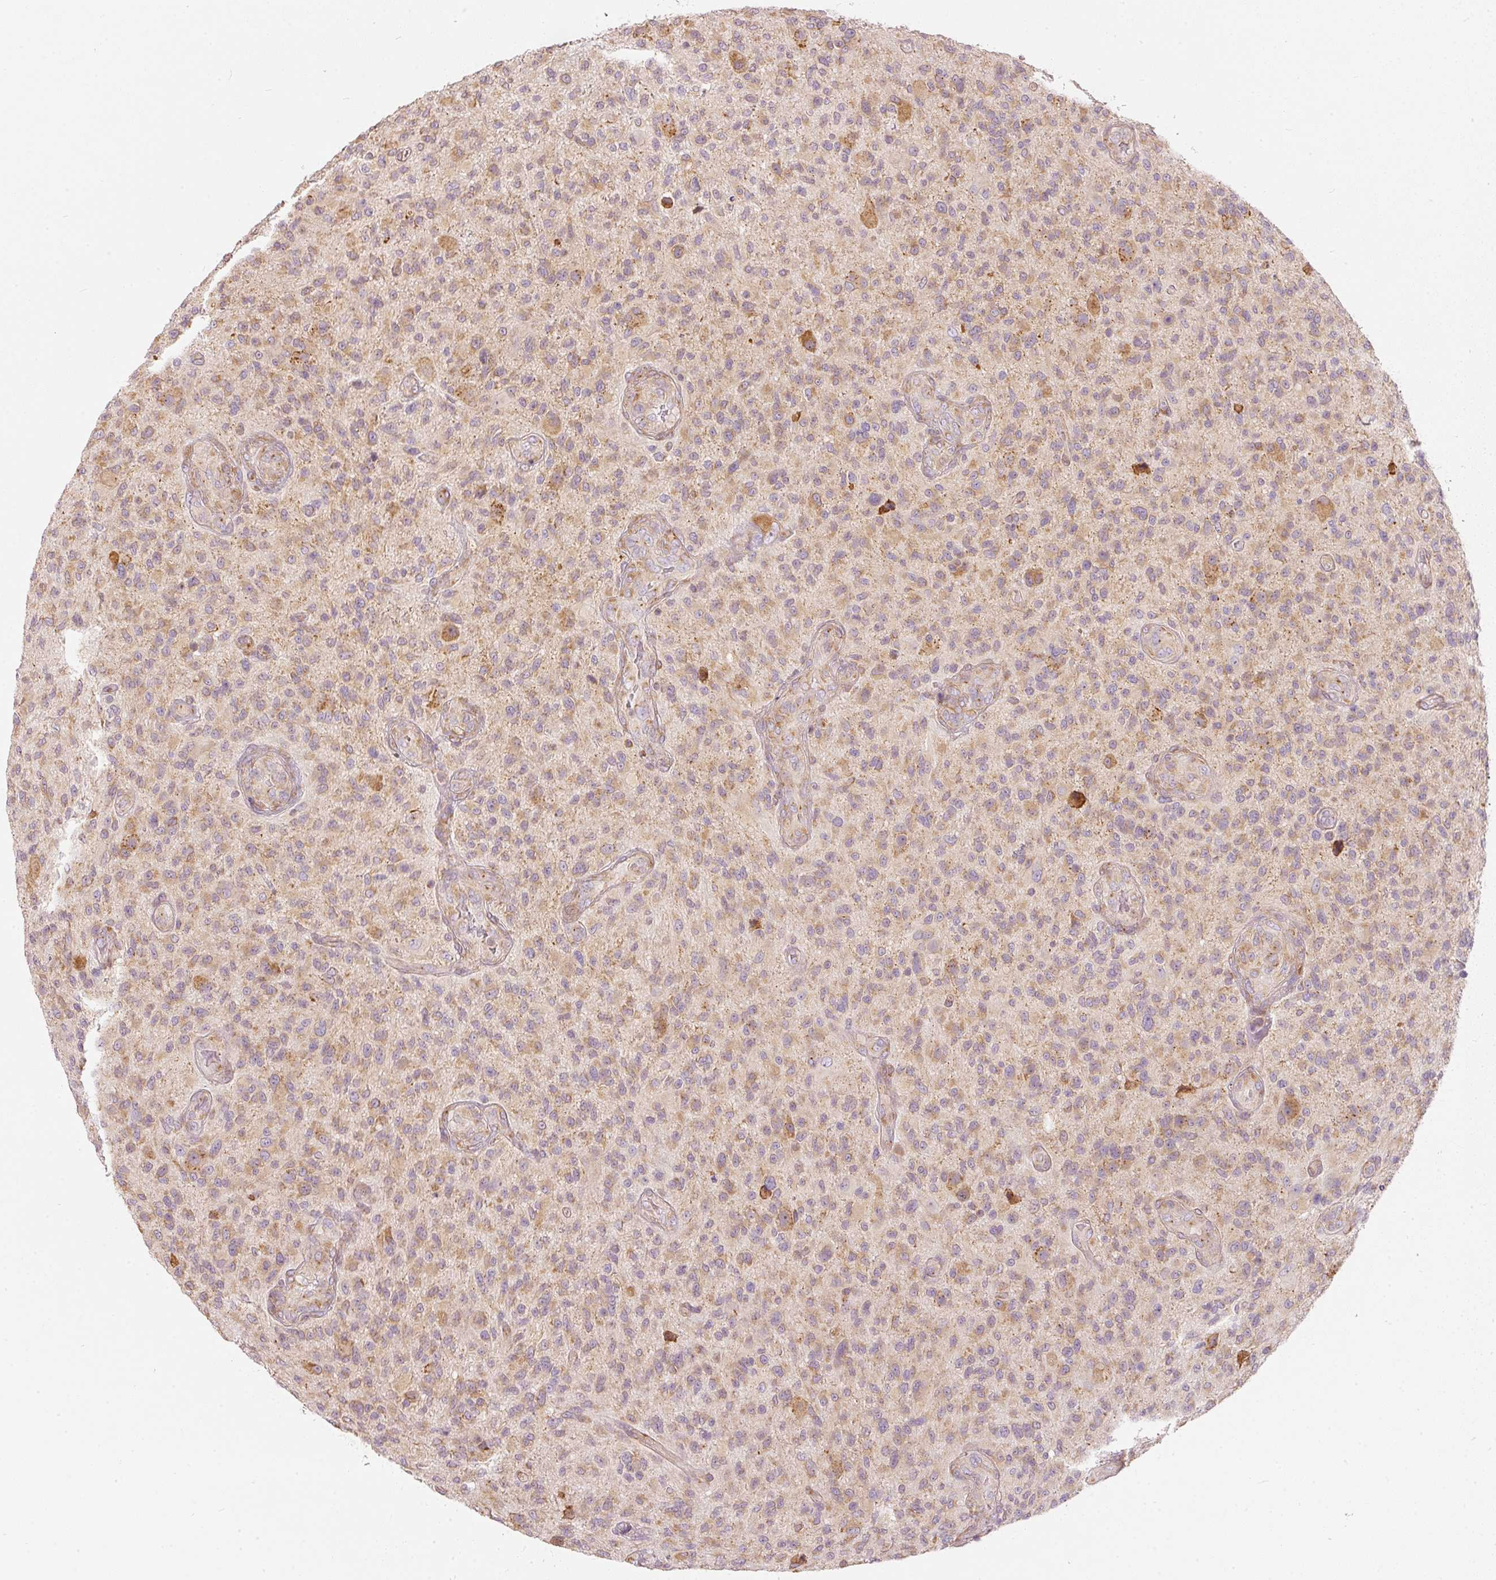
{"staining": {"intensity": "moderate", "quantity": "25%-75%", "location": "cytoplasmic/membranous"}, "tissue": "glioma", "cell_type": "Tumor cells", "image_type": "cancer", "snomed": [{"axis": "morphology", "description": "Glioma, malignant, High grade"}, {"axis": "topography", "description": "Brain"}], "caption": "IHC of human malignant glioma (high-grade) shows medium levels of moderate cytoplasmic/membranous staining in approximately 25%-75% of tumor cells.", "gene": "SNAPC5", "patient": {"sex": "male", "age": 47}}